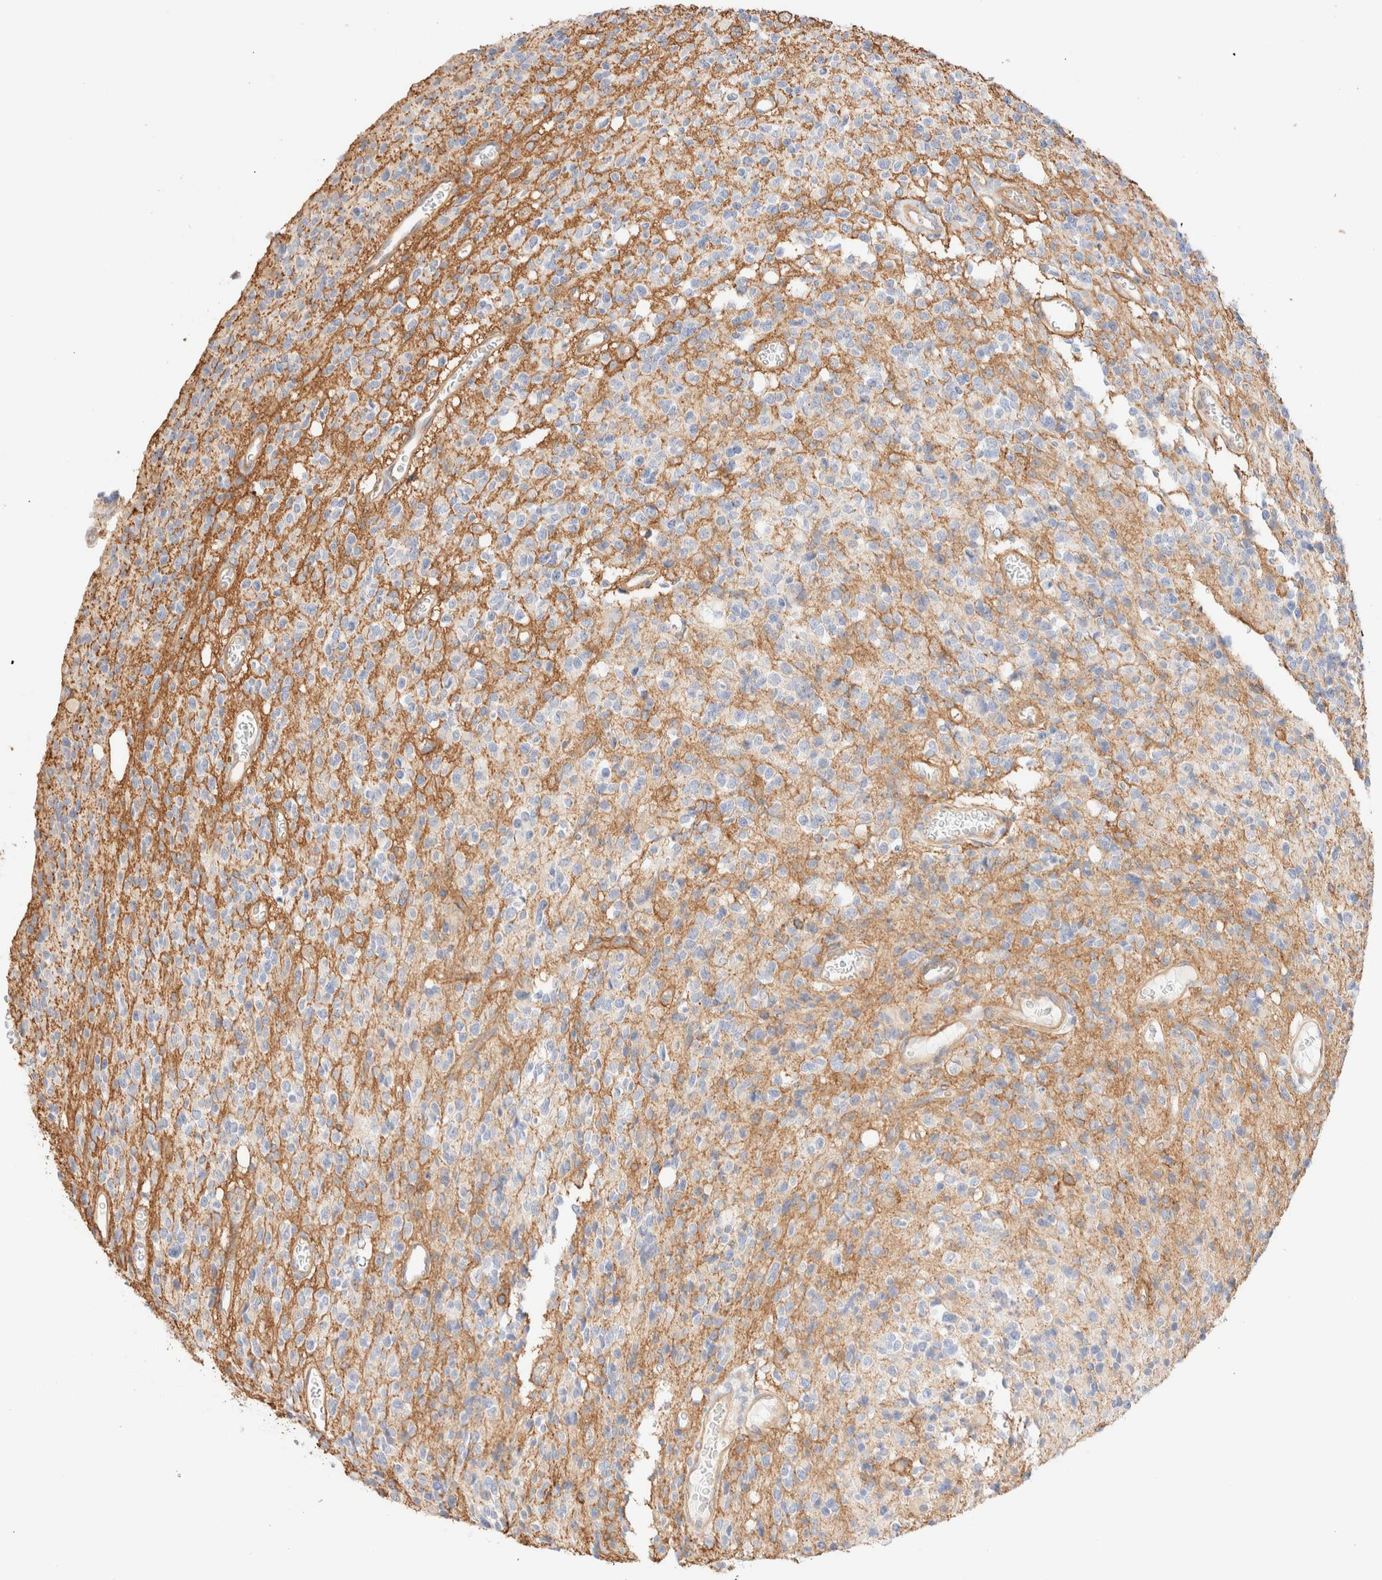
{"staining": {"intensity": "negative", "quantity": "none", "location": "none"}, "tissue": "glioma", "cell_type": "Tumor cells", "image_type": "cancer", "snomed": [{"axis": "morphology", "description": "Glioma, malignant, High grade"}, {"axis": "topography", "description": "Brain"}], "caption": "This is an IHC histopathology image of malignant high-grade glioma. There is no positivity in tumor cells.", "gene": "NIBAN2", "patient": {"sex": "male", "age": 34}}